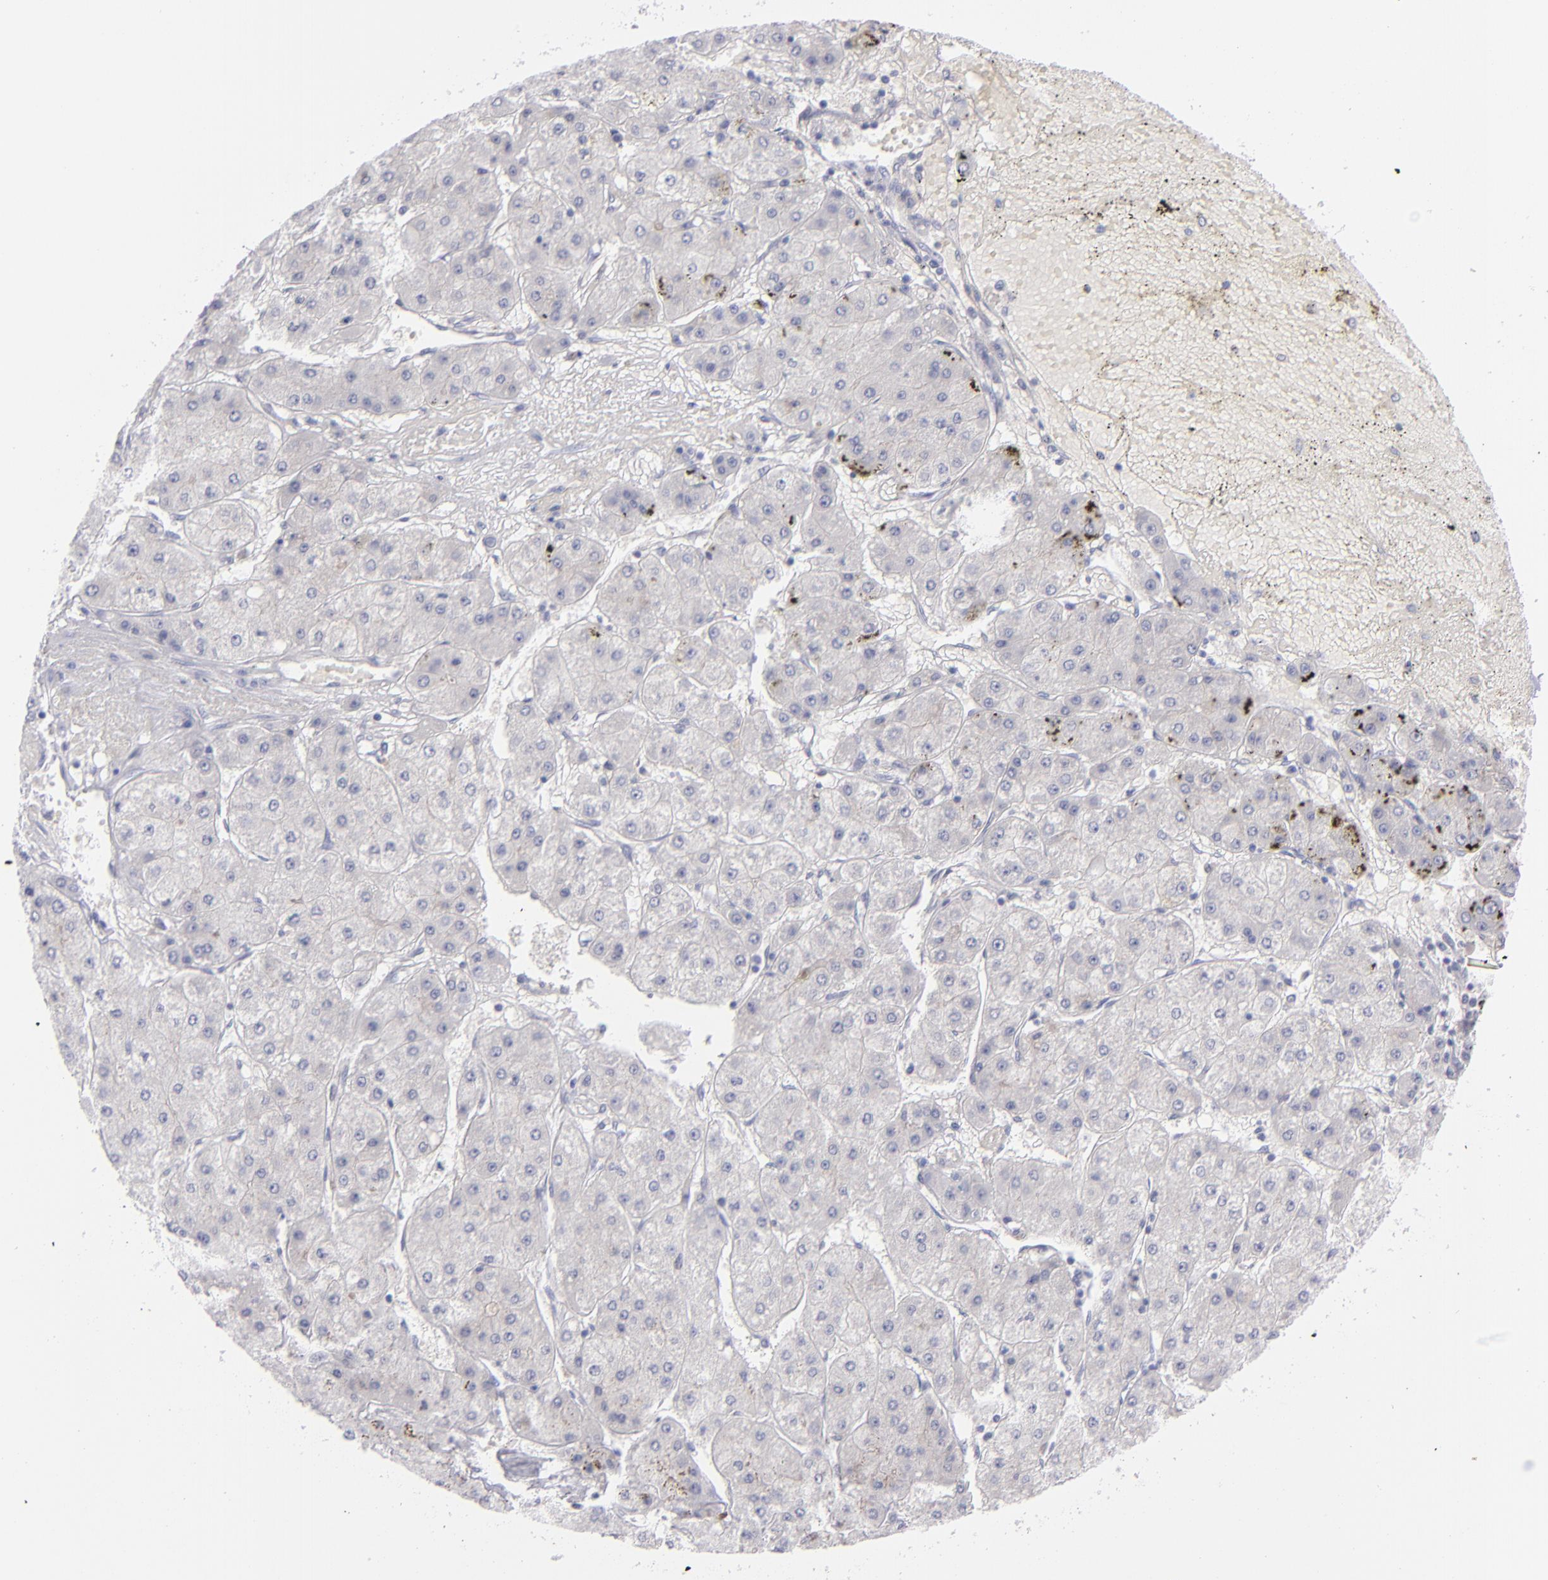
{"staining": {"intensity": "negative", "quantity": "none", "location": "none"}, "tissue": "liver cancer", "cell_type": "Tumor cells", "image_type": "cancer", "snomed": [{"axis": "morphology", "description": "Carcinoma, Hepatocellular, NOS"}, {"axis": "topography", "description": "Liver"}], "caption": "This is a photomicrograph of immunohistochemistry (IHC) staining of liver cancer (hepatocellular carcinoma), which shows no staining in tumor cells.", "gene": "ITGB4", "patient": {"sex": "female", "age": 52}}